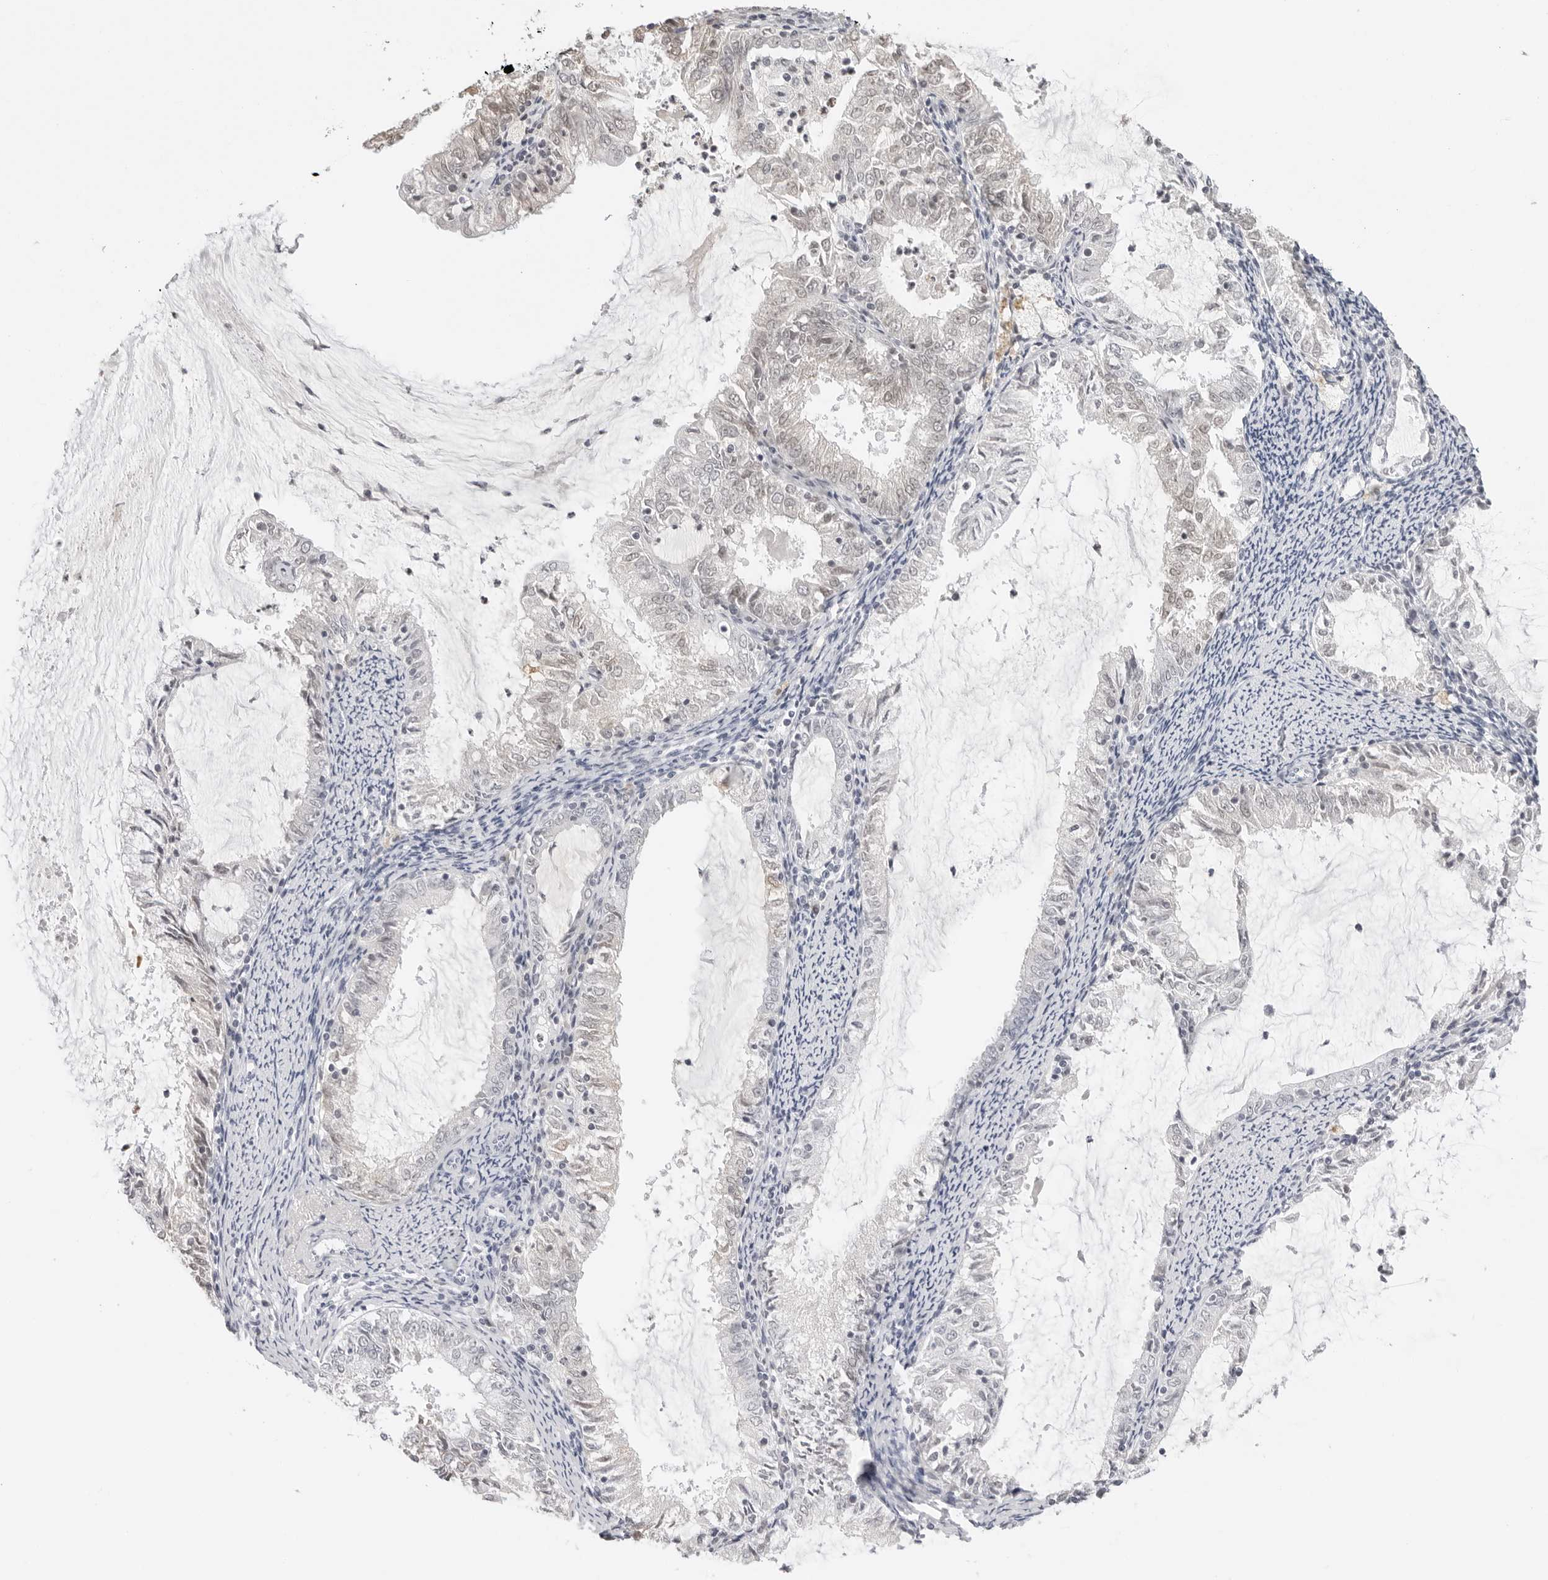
{"staining": {"intensity": "weak", "quantity": "<25%", "location": "nuclear"}, "tissue": "endometrial cancer", "cell_type": "Tumor cells", "image_type": "cancer", "snomed": [{"axis": "morphology", "description": "Adenocarcinoma, NOS"}, {"axis": "topography", "description": "Endometrium"}], "caption": "Image shows no protein positivity in tumor cells of endometrial cancer tissue. The staining was performed using DAB to visualize the protein expression in brown, while the nuclei were stained in blue with hematoxylin (Magnification: 20x).", "gene": "MSH6", "patient": {"sex": "female", "age": 57}}